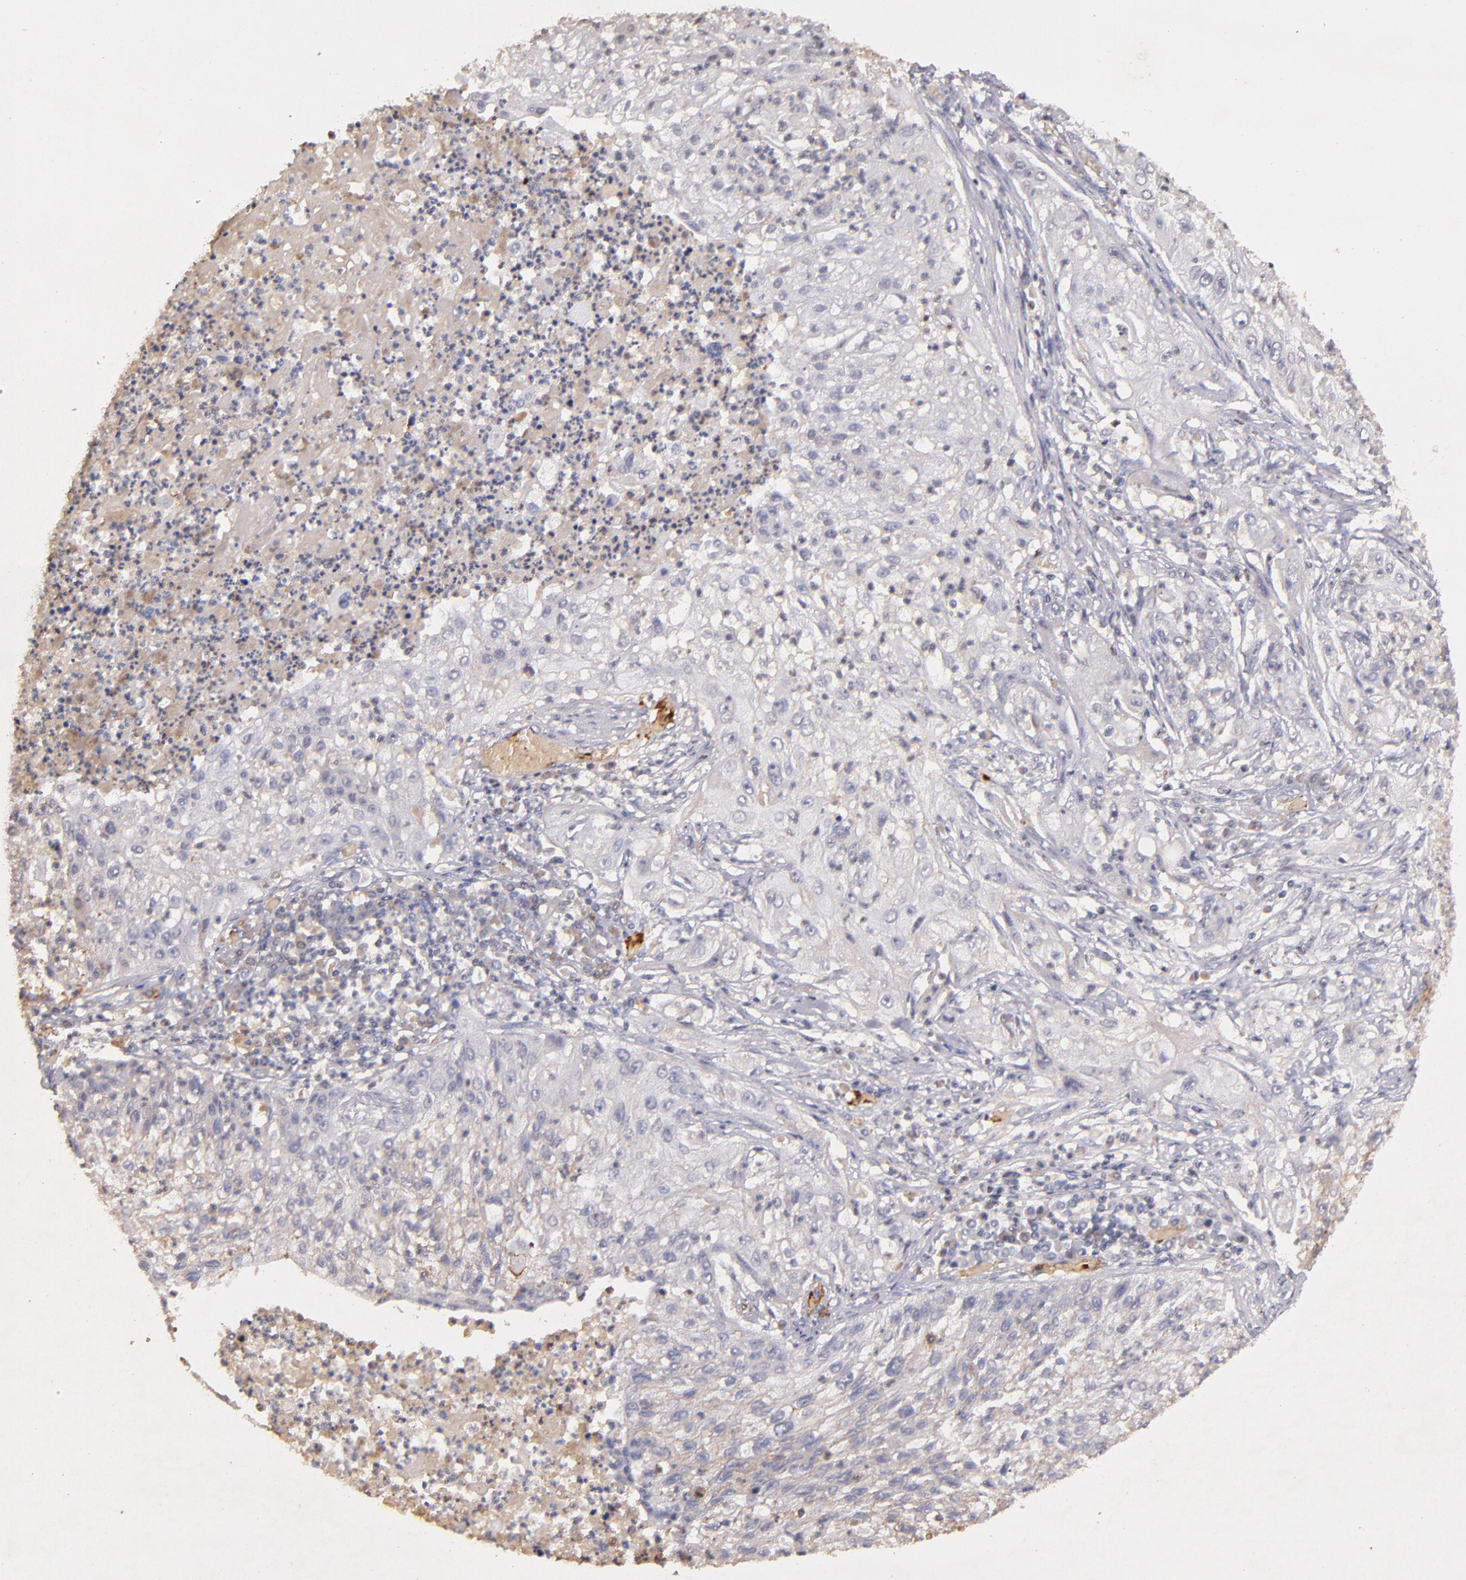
{"staining": {"intensity": "weak", "quantity": "<25%", "location": "cytoplasmic/membranous"}, "tissue": "lung cancer", "cell_type": "Tumor cells", "image_type": "cancer", "snomed": [{"axis": "morphology", "description": "Inflammation, NOS"}, {"axis": "morphology", "description": "Squamous cell carcinoma, NOS"}, {"axis": "topography", "description": "Lymph node"}, {"axis": "topography", "description": "Soft tissue"}, {"axis": "topography", "description": "Lung"}], "caption": "The IHC histopathology image has no significant staining in tumor cells of lung cancer tissue.", "gene": "SERPINC1", "patient": {"sex": "male", "age": 66}}